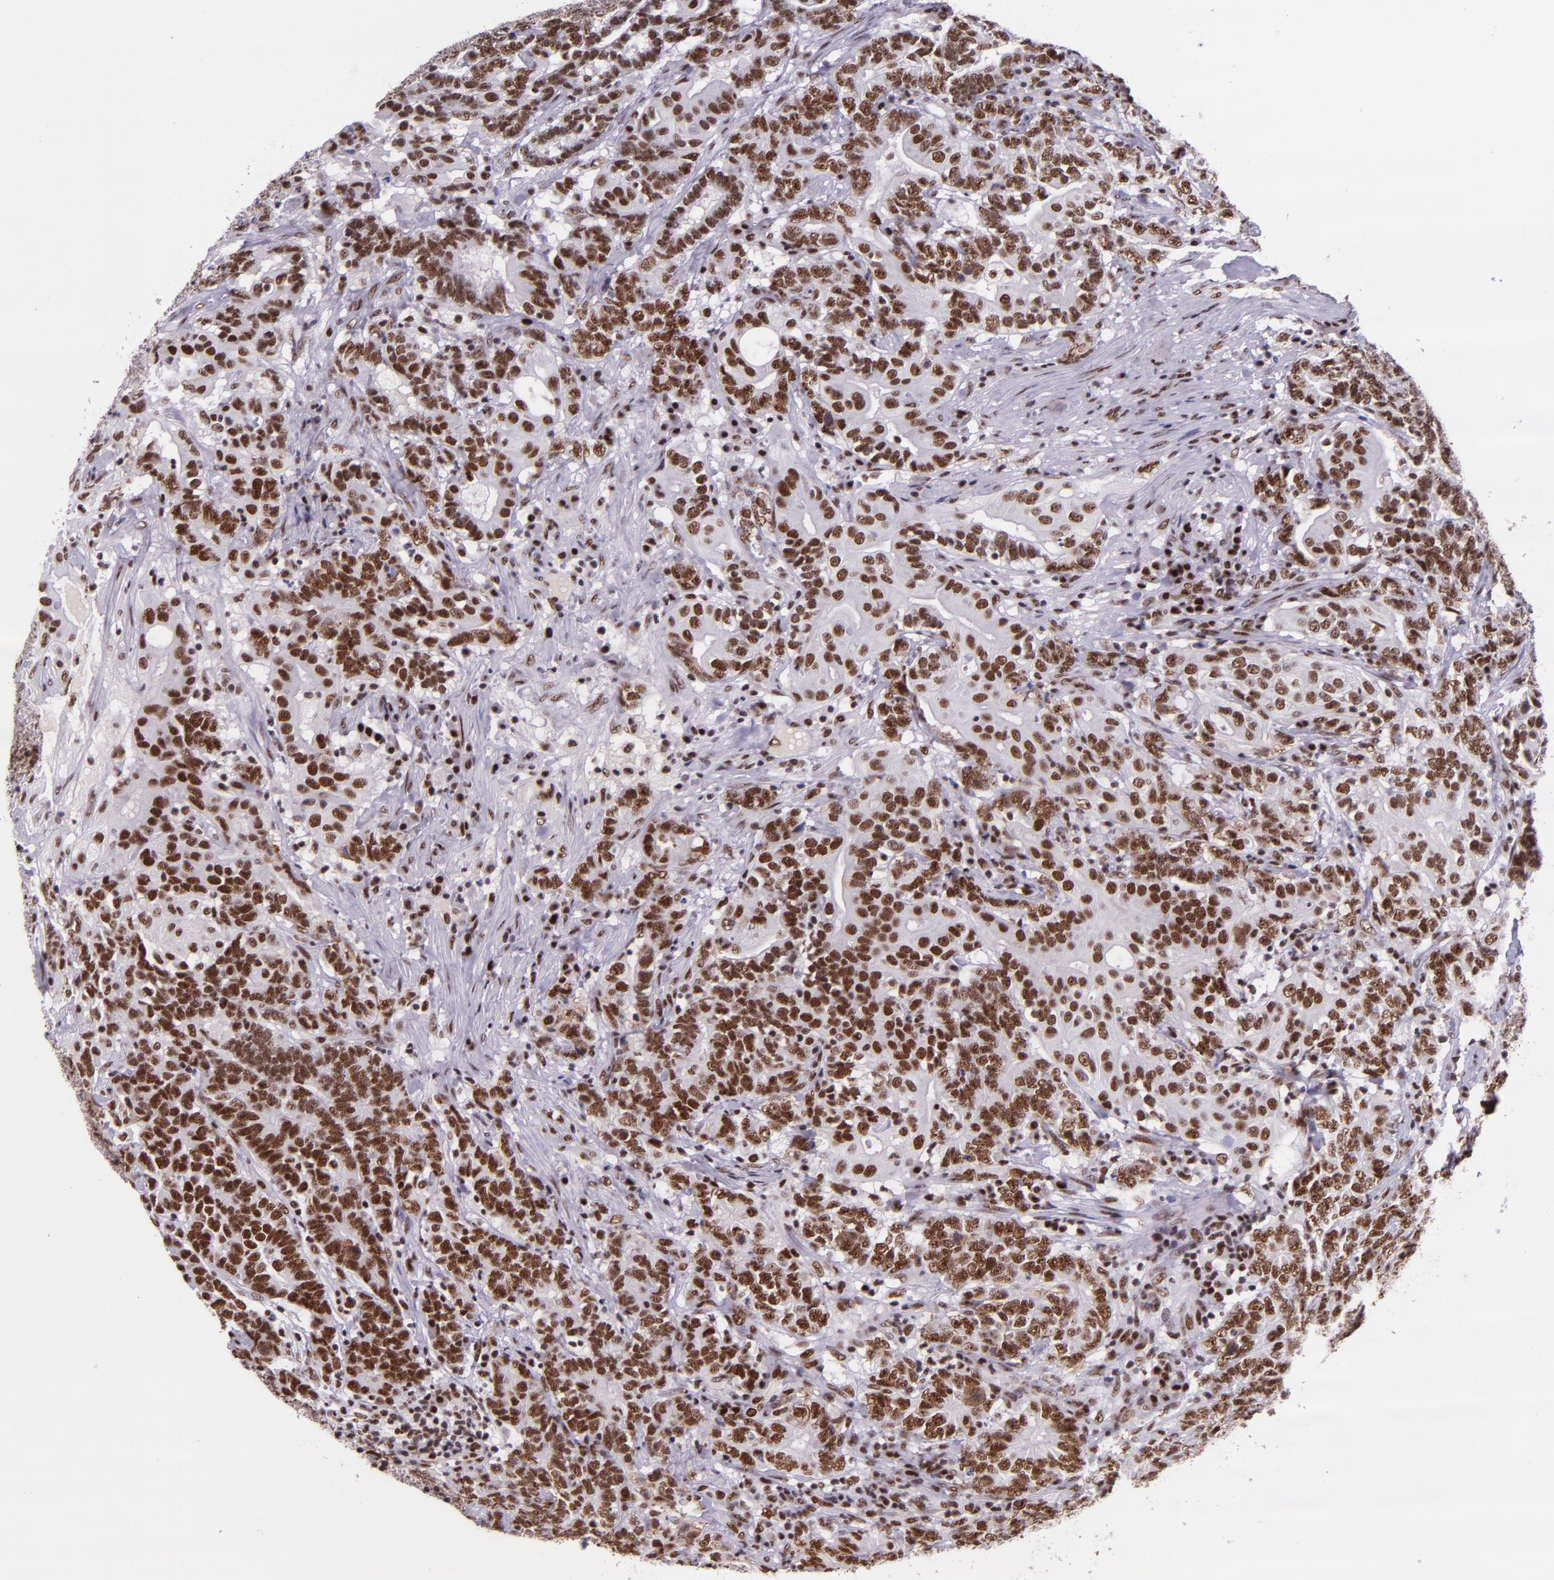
{"staining": {"intensity": "strong", "quantity": ">75%", "location": "nuclear"}, "tissue": "testis cancer", "cell_type": "Tumor cells", "image_type": "cancer", "snomed": [{"axis": "morphology", "description": "Carcinoma, Embryonal, NOS"}, {"axis": "topography", "description": "Testis"}], "caption": "The histopathology image shows a brown stain indicating the presence of a protein in the nuclear of tumor cells in testis embryonal carcinoma.", "gene": "GPKOW", "patient": {"sex": "male", "age": 26}}